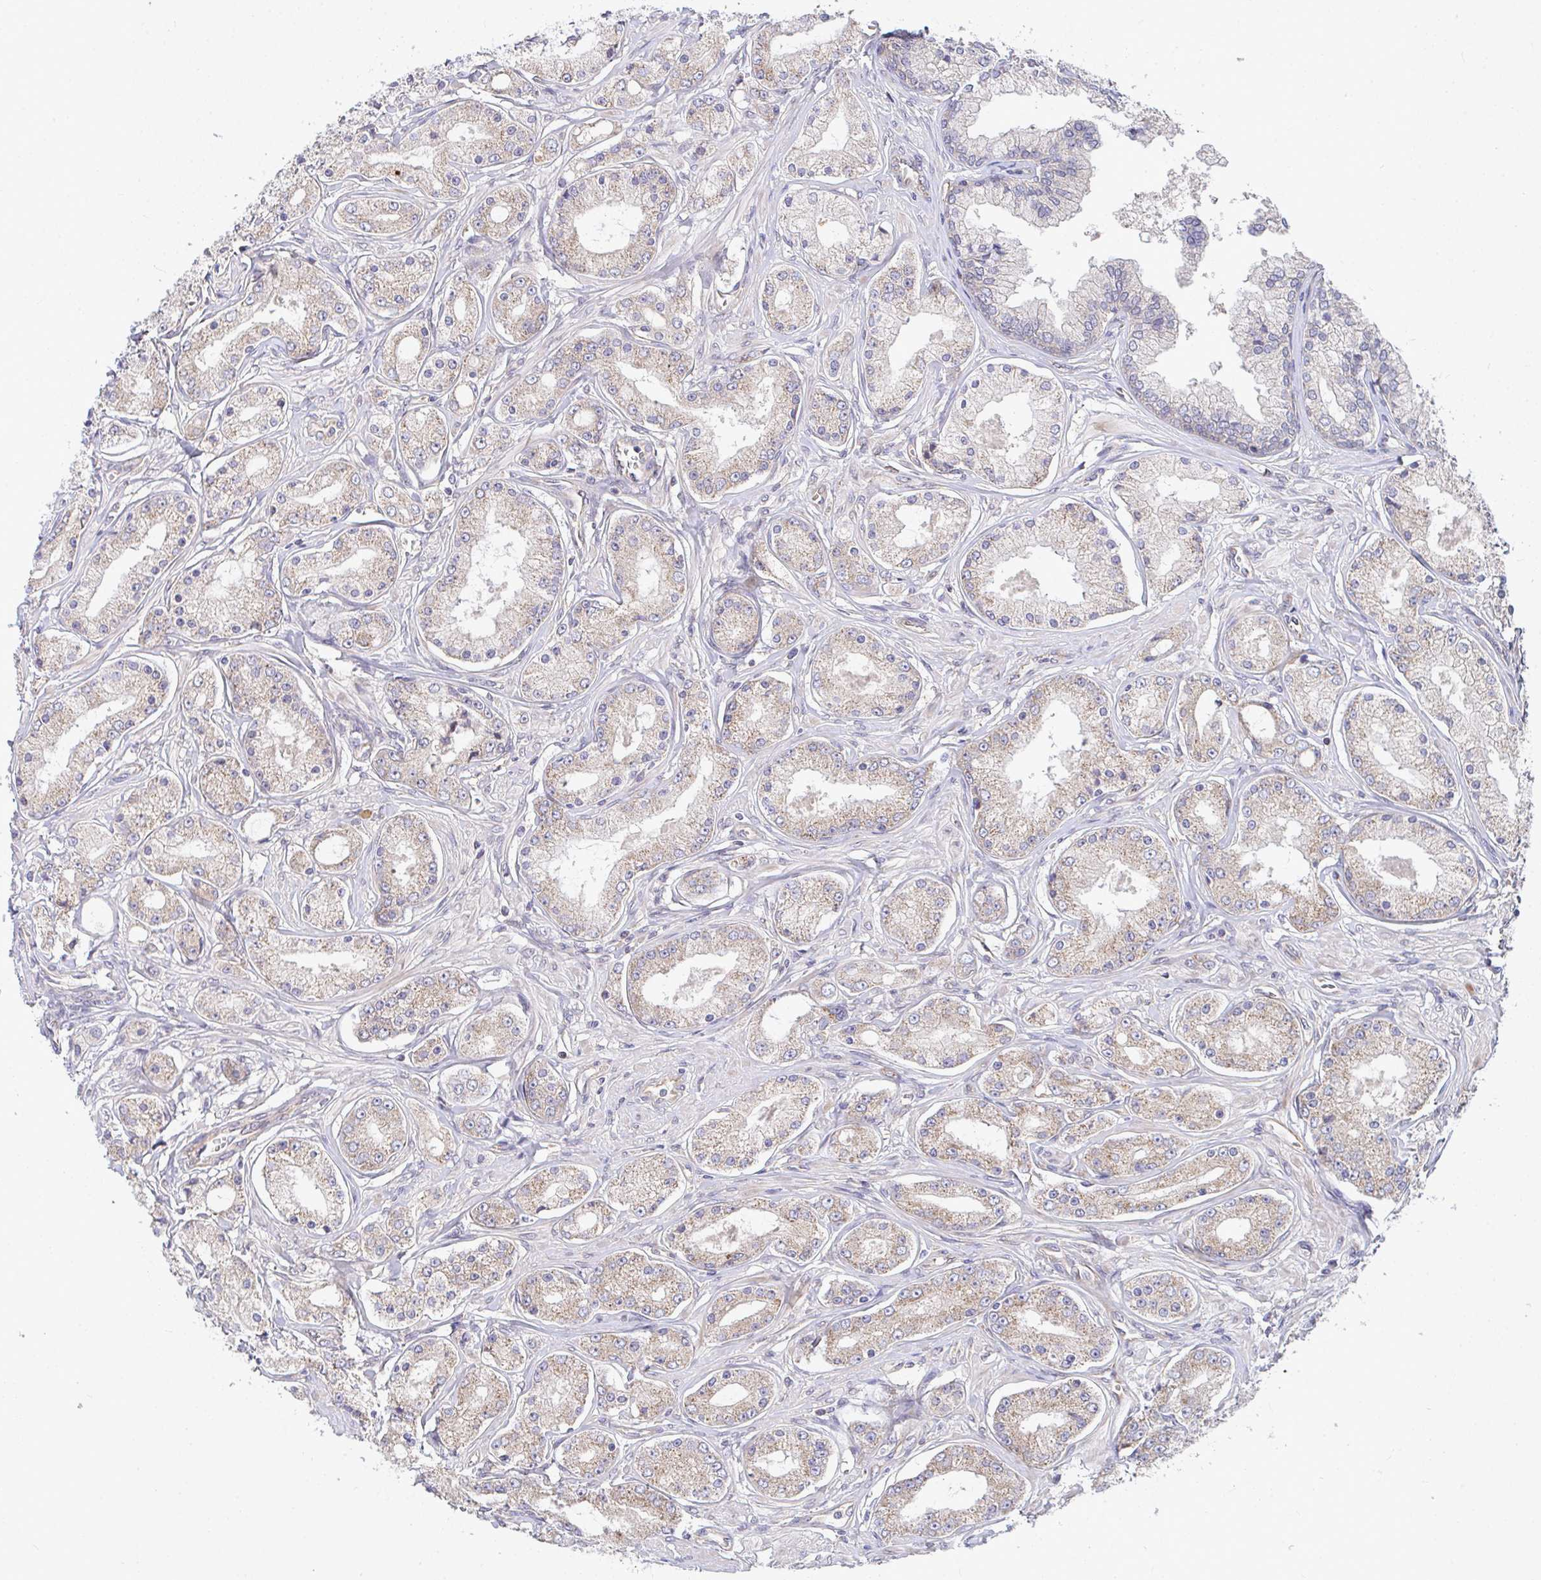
{"staining": {"intensity": "weak", "quantity": "25%-75%", "location": "cytoplasmic/membranous"}, "tissue": "prostate cancer", "cell_type": "Tumor cells", "image_type": "cancer", "snomed": [{"axis": "morphology", "description": "Adenocarcinoma, High grade"}, {"axis": "topography", "description": "Prostate"}], "caption": "Protein staining by IHC reveals weak cytoplasmic/membranous expression in approximately 25%-75% of tumor cells in prostate adenocarcinoma (high-grade).", "gene": "EIF1AD", "patient": {"sex": "male", "age": 66}}